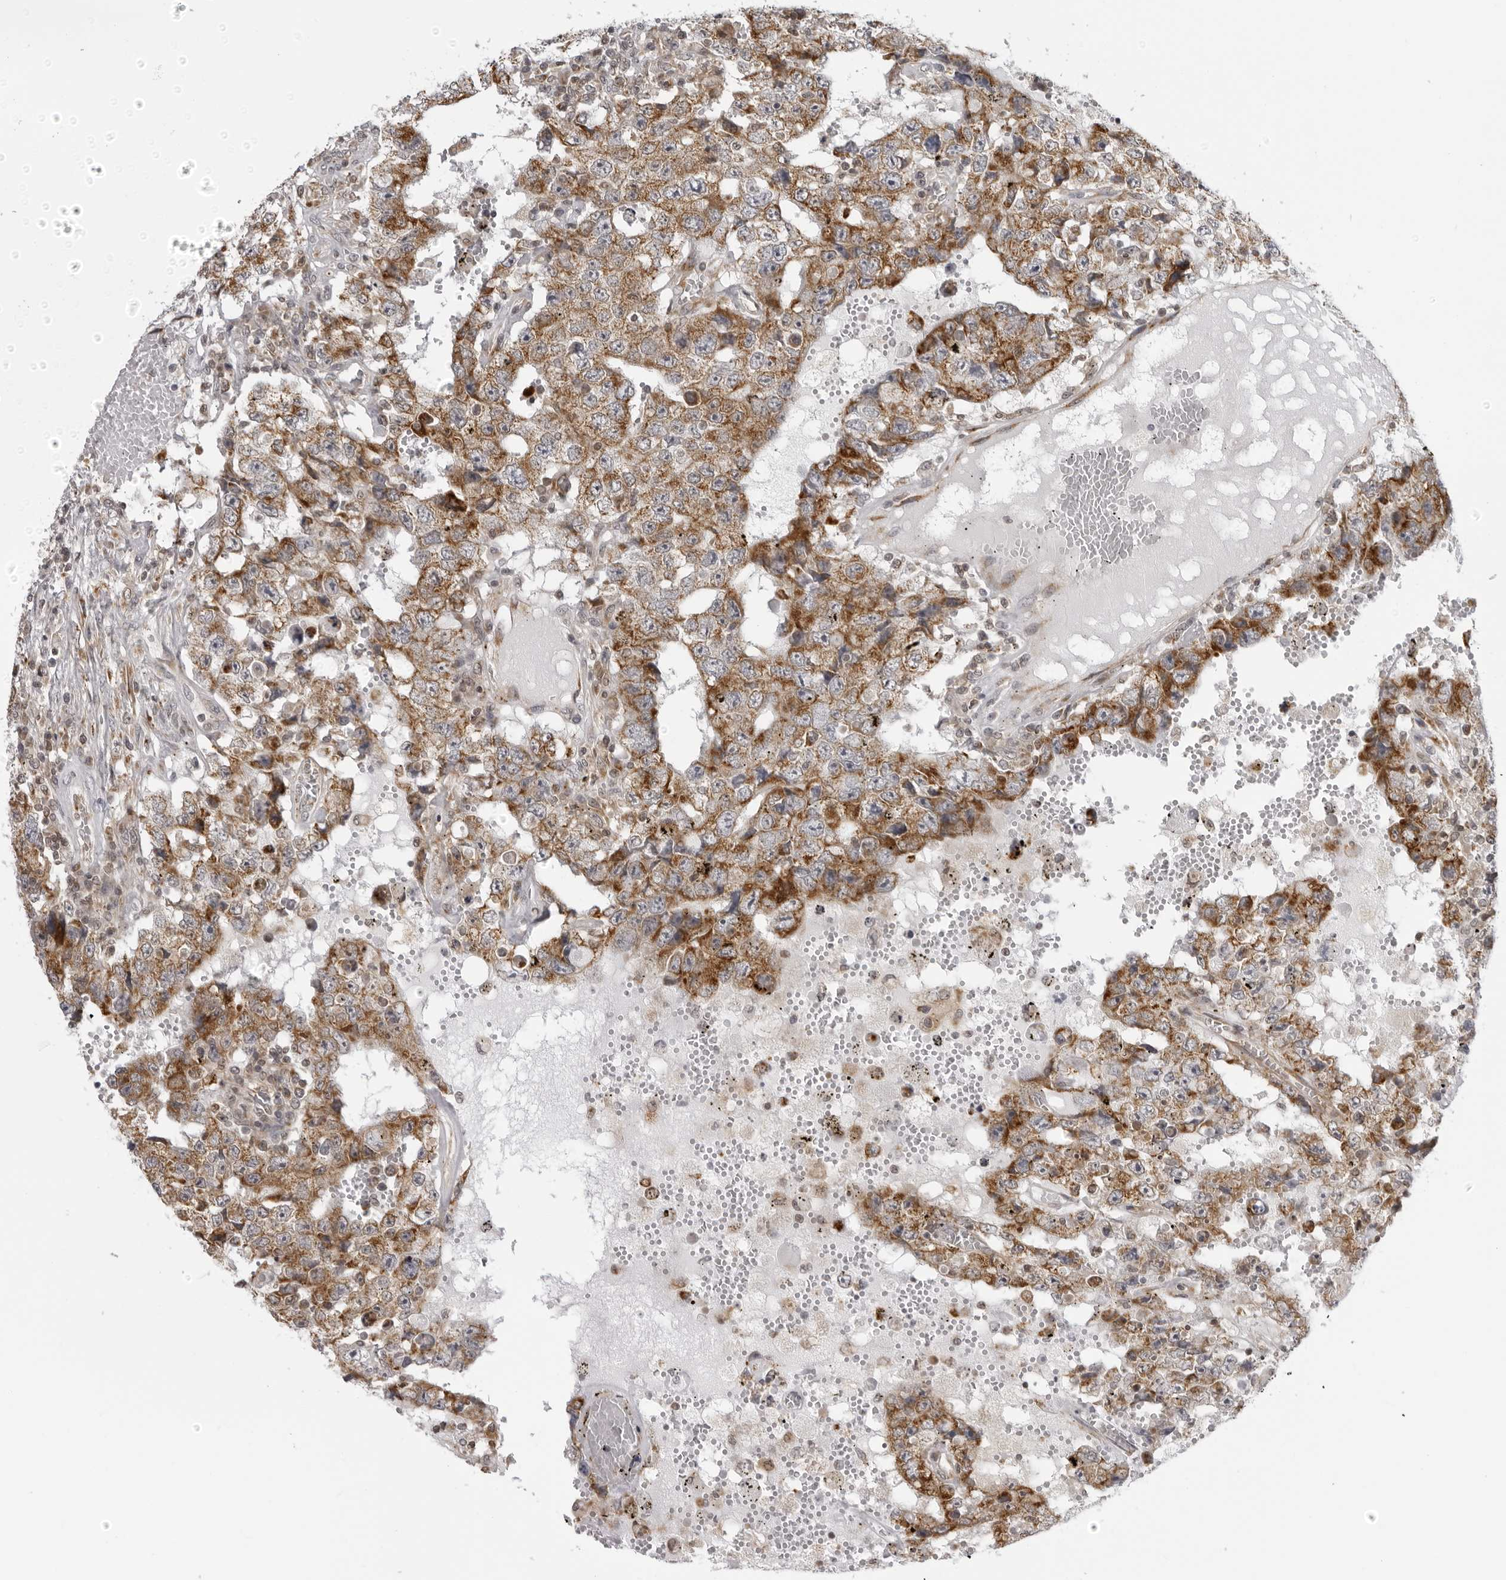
{"staining": {"intensity": "moderate", "quantity": ">75%", "location": "cytoplasmic/membranous"}, "tissue": "testis cancer", "cell_type": "Tumor cells", "image_type": "cancer", "snomed": [{"axis": "morphology", "description": "Carcinoma, Embryonal, NOS"}, {"axis": "topography", "description": "Testis"}], "caption": "The image shows a brown stain indicating the presence of a protein in the cytoplasmic/membranous of tumor cells in testis embryonal carcinoma.", "gene": "MRPS15", "patient": {"sex": "male", "age": 26}}